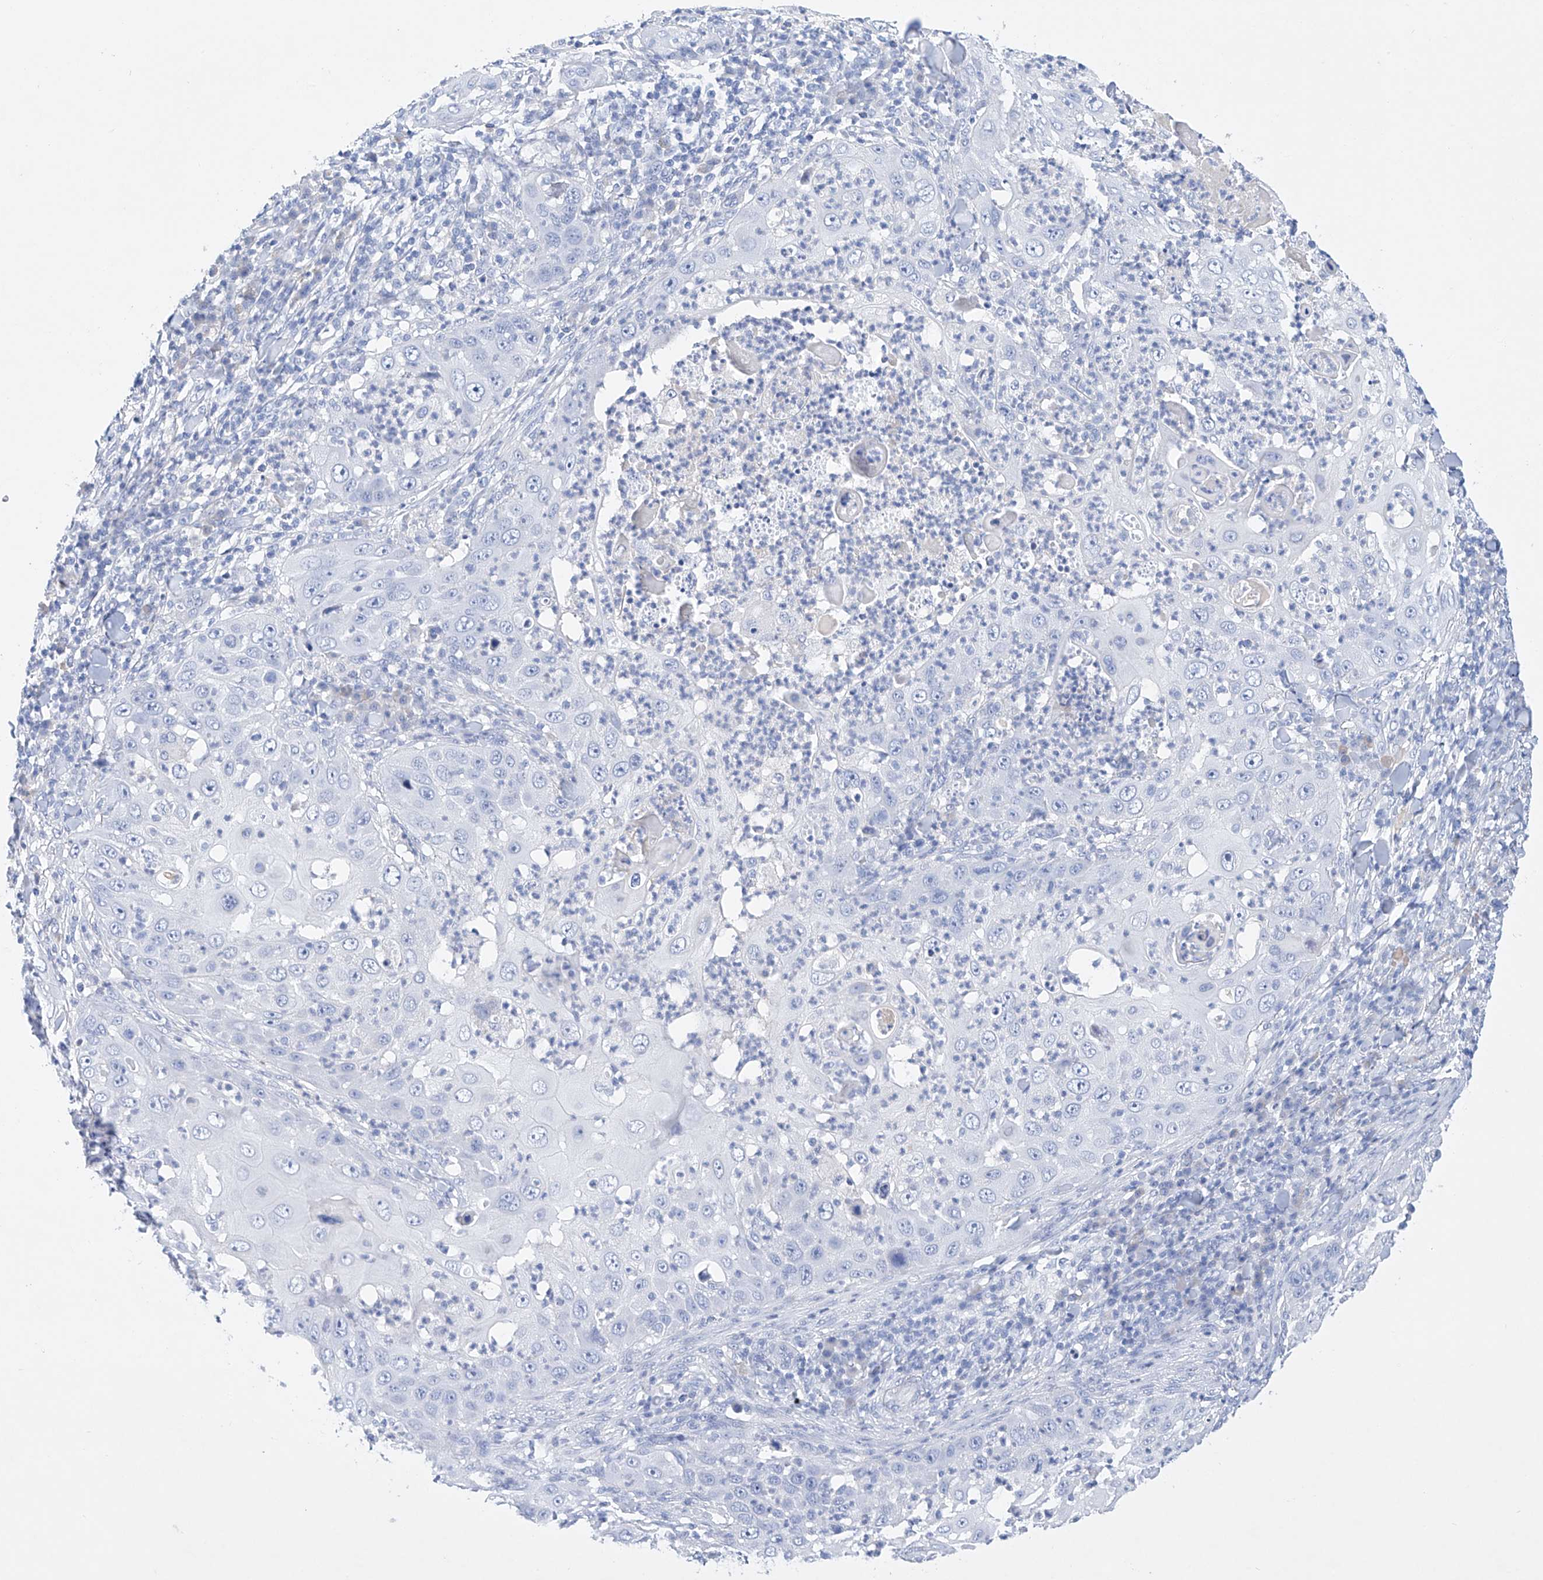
{"staining": {"intensity": "negative", "quantity": "none", "location": "none"}, "tissue": "skin cancer", "cell_type": "Tumor cells", "image_type": "cancer", "snomed": [{"axis": "morphology", "description": "Squamous cell carcinoma, NOS"}, {"axis": "topography", "description": "Skin"}], "caption": "An immunohistochemistry photomicrograph of skin squamous cell carcinoma is shown. There is no staining in tumor cells of skin squamous cell carcinoma.", "gene": "LURAP1", "patient": {"sex": "female", "age": 44}}